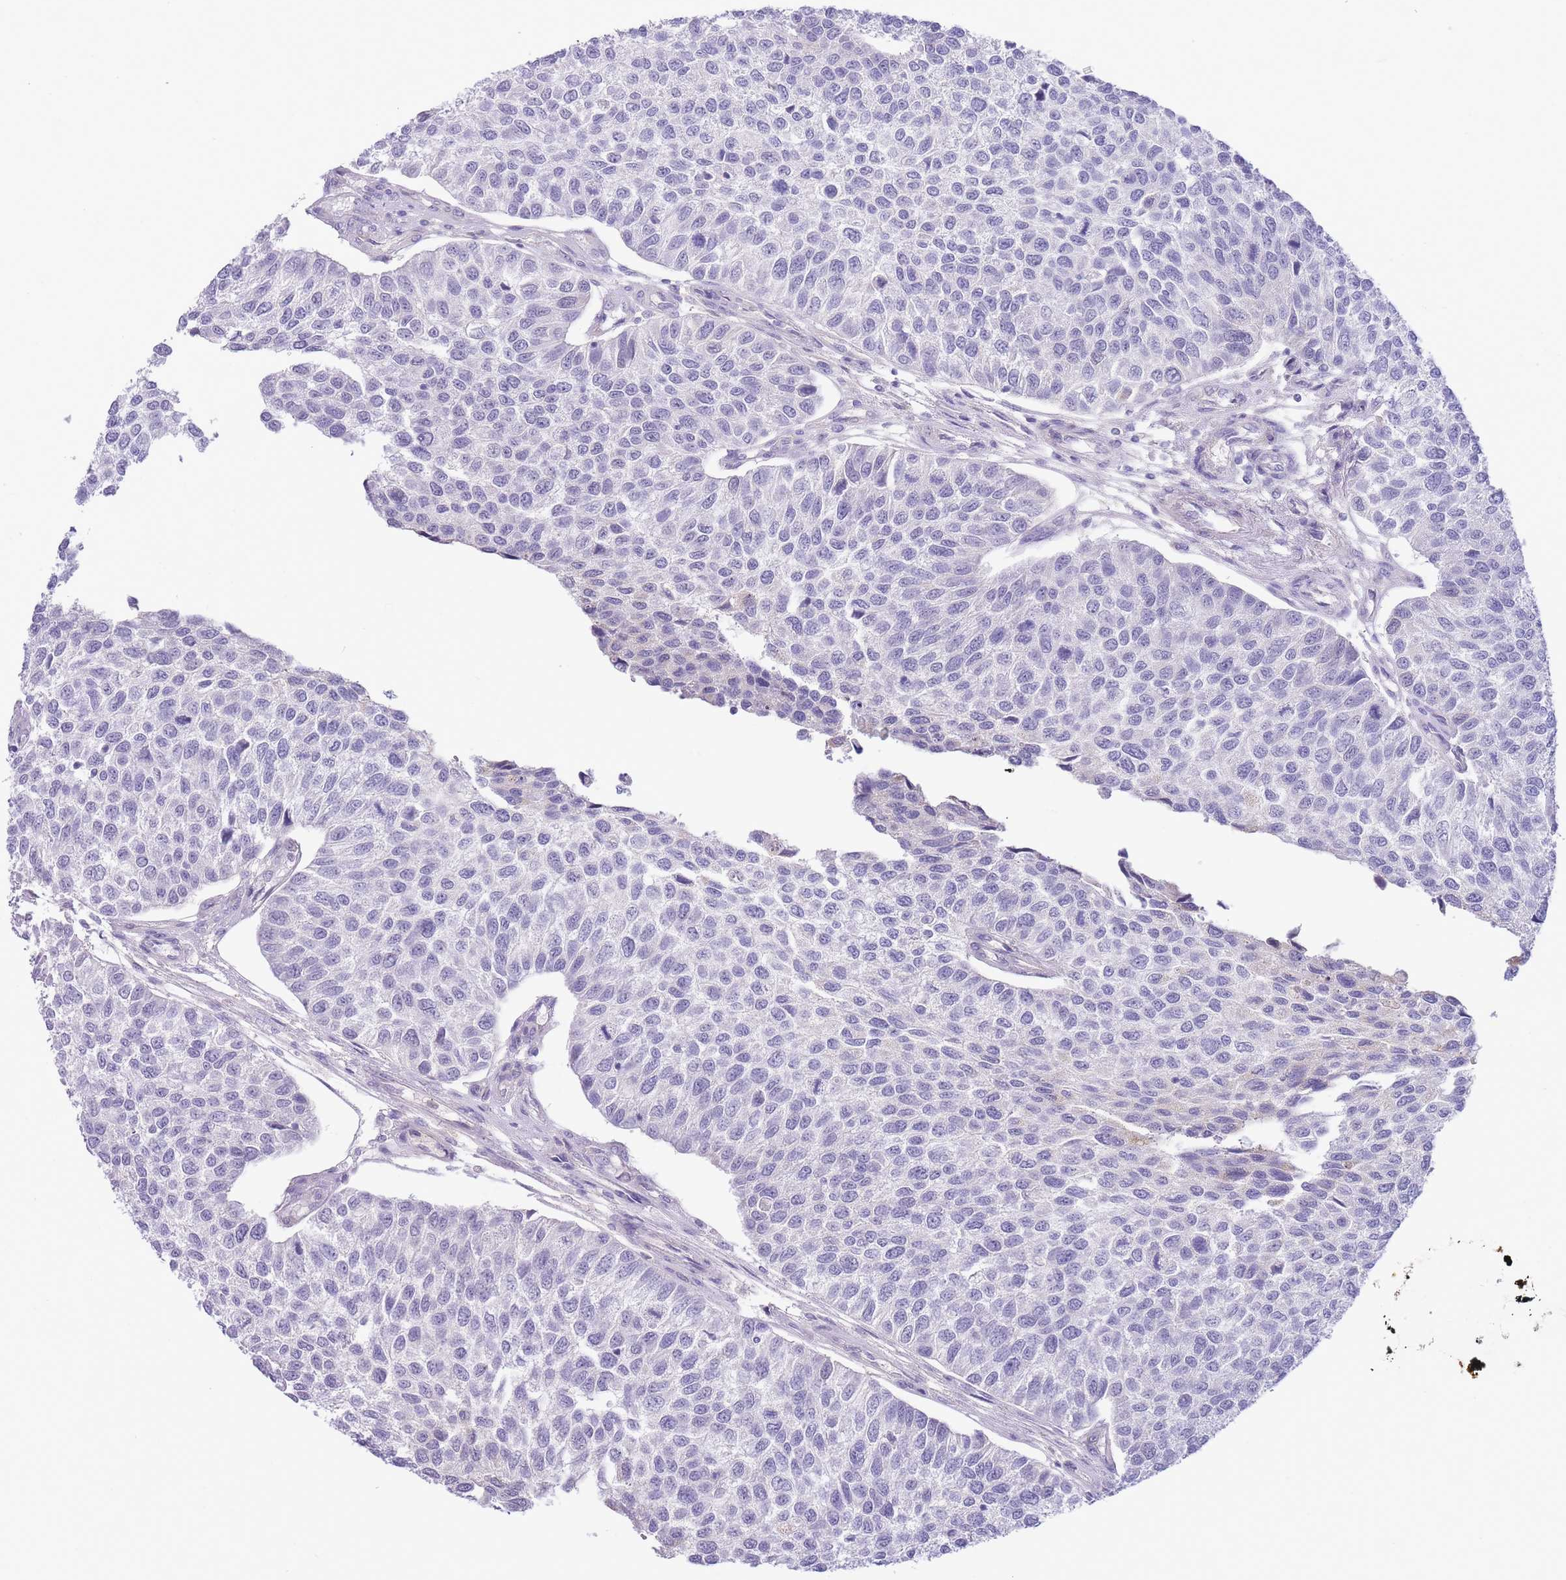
{"staining": {"intensity": "negative", "quantity": "none", "location": "none"}, "tissue": "urothelial cancer", "cell_type": "Tumor cells", "image_type": "cancer", "snomed": [{"axis": "morphology", "description": "Urothelial carcinoma, NOS"}, {"axis": "topography", "description": "Urinary bladder"}], "caption": "Immunohistochemistry (IHC) of human transitional cell carcinoma demonstrates no expression in tumor cells. The staining was performed using DAB (3,3'-diaminobenzidine) to visualize the protein expression in brown, while the nuclei were stained in blue with hematoxylin (Magnification: 20x).", "gene": "ASAP3", "patient": {"sex": "male", "age": 55}}